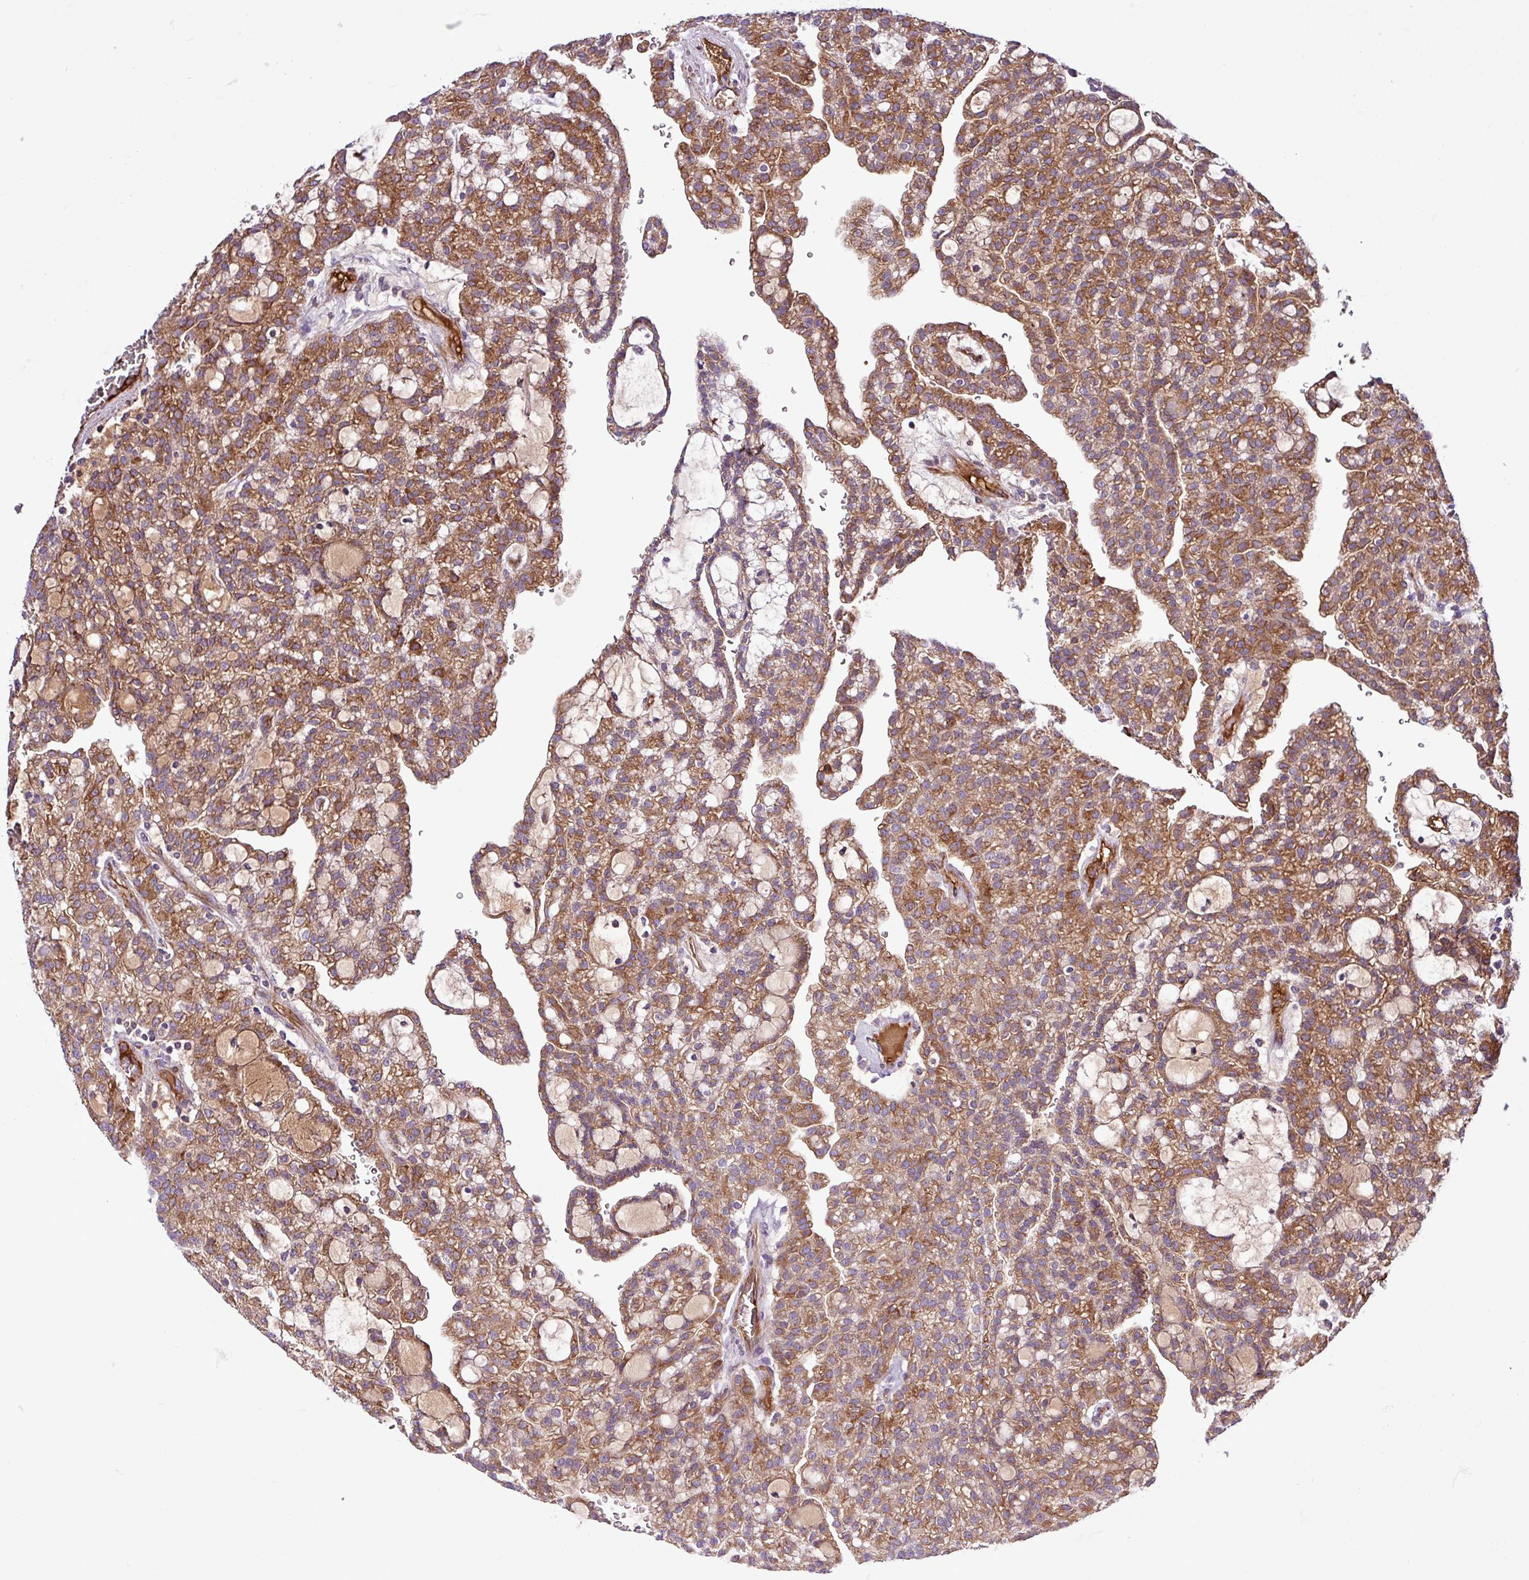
{"staining": {"intensity": "moderate", "quantity": ">75%", "location": "cytoplasmic/membranous"}, "tissue": "renal cancer", "cell_type": "Tumor cells", "image_type": "cancer", "snomed": [{"axis": "morphology", "description": "Adenocarcinoma, NOS"}, {"axis": "topography", "description": "Kidney"}], "caption": "This photomicrograph exhibits renal adenocarcinoma stained with IHC to label a protein in brown. The cytoplasmic/membranous of tumor cells show moderate positivity for the protein. Nuclei are counter-stained blue.", "gene": "CWH43", "patient": {"sex": "male", "age": 63}}